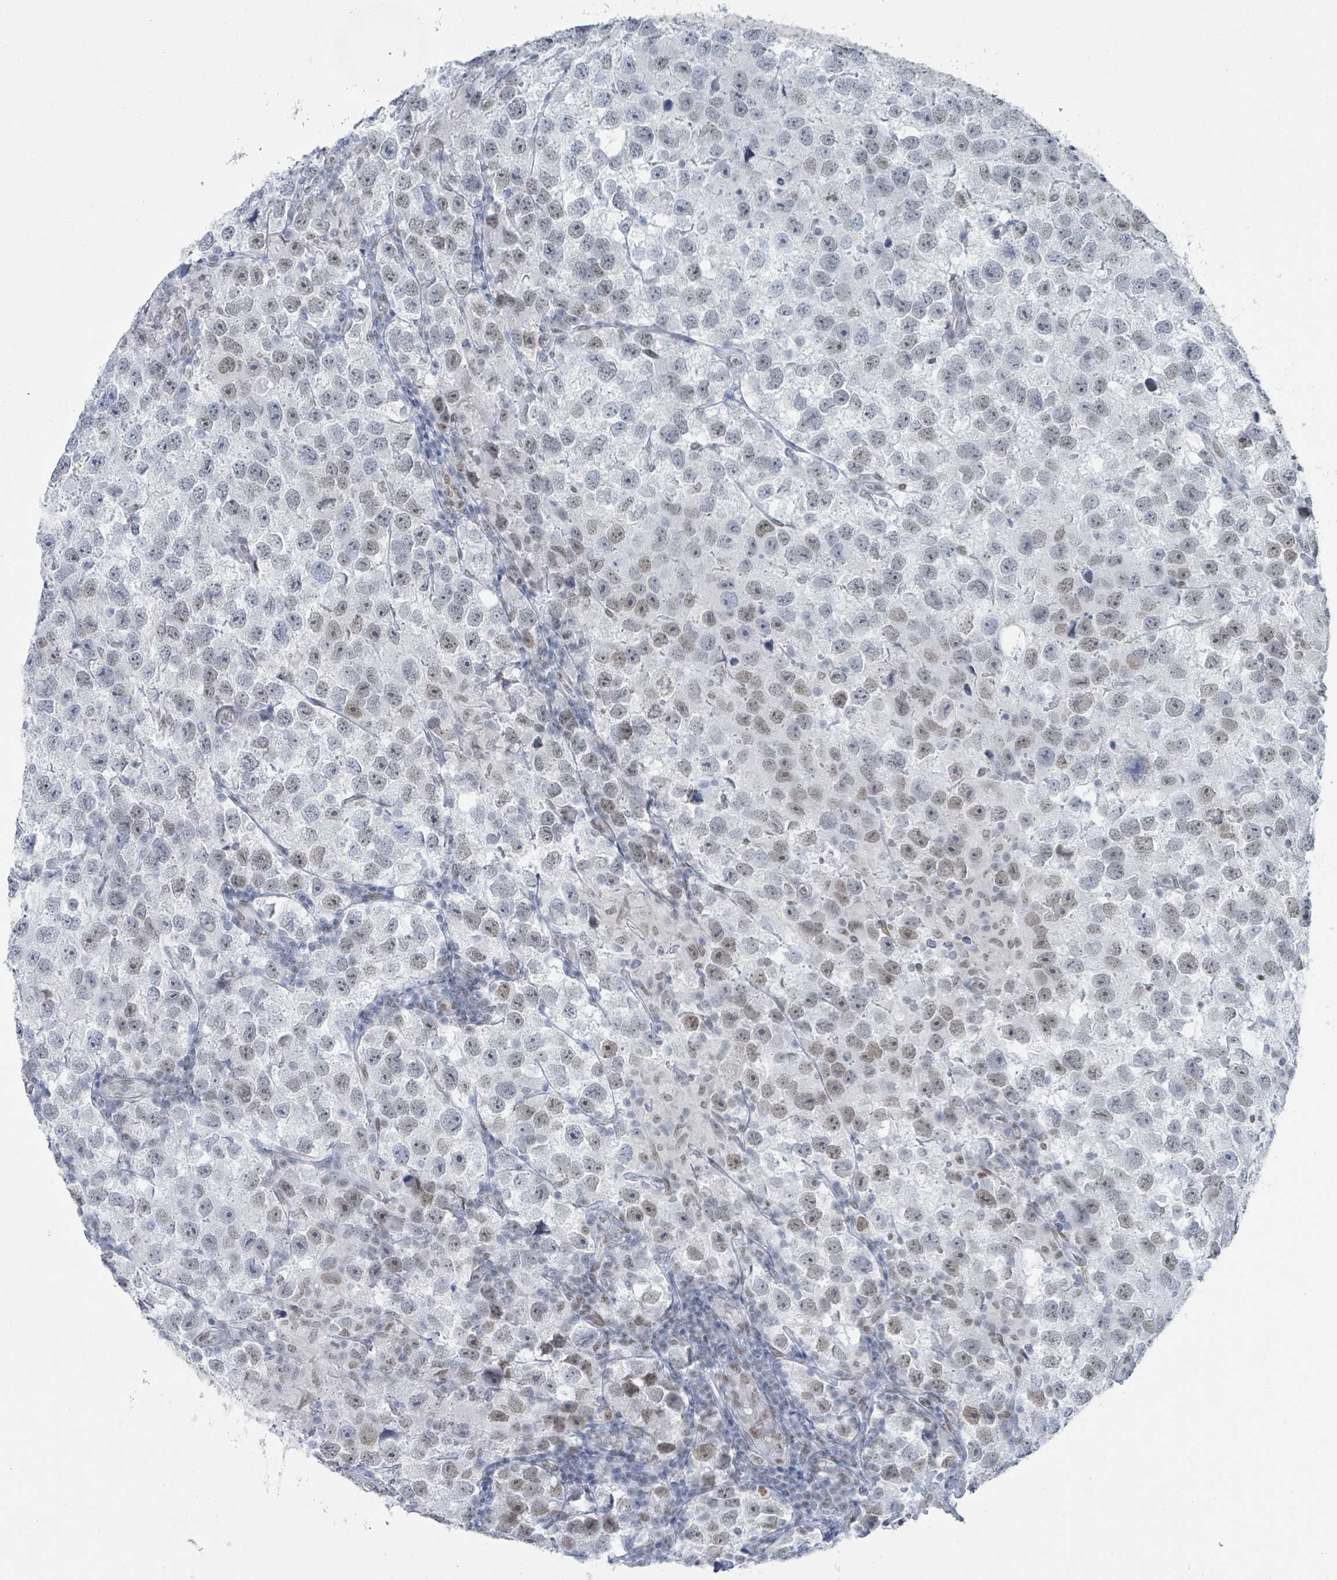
{"staining": {"intensity": "moderate", "quantity": "25%-75%", "location": "nuclear"}, "tissue": "testis cancer", "cell_type": "Tumor cells", "image_type": "cancer", "snomed": [{"axis": "morphology", "description": "Seminoma, NOS"}, {"axis": "topography", "description": "Testis"}], "caption": "Immunohistochemical staining of testis seminoma shows medium levels of moderate nuclear positivity in about 25%-75% of tumor cells. Ihc stains the protein of interest in brown and the nuclei are stained blue.", "gene": "EHMT2", "patient": {"sex": "male", "age": 26}}